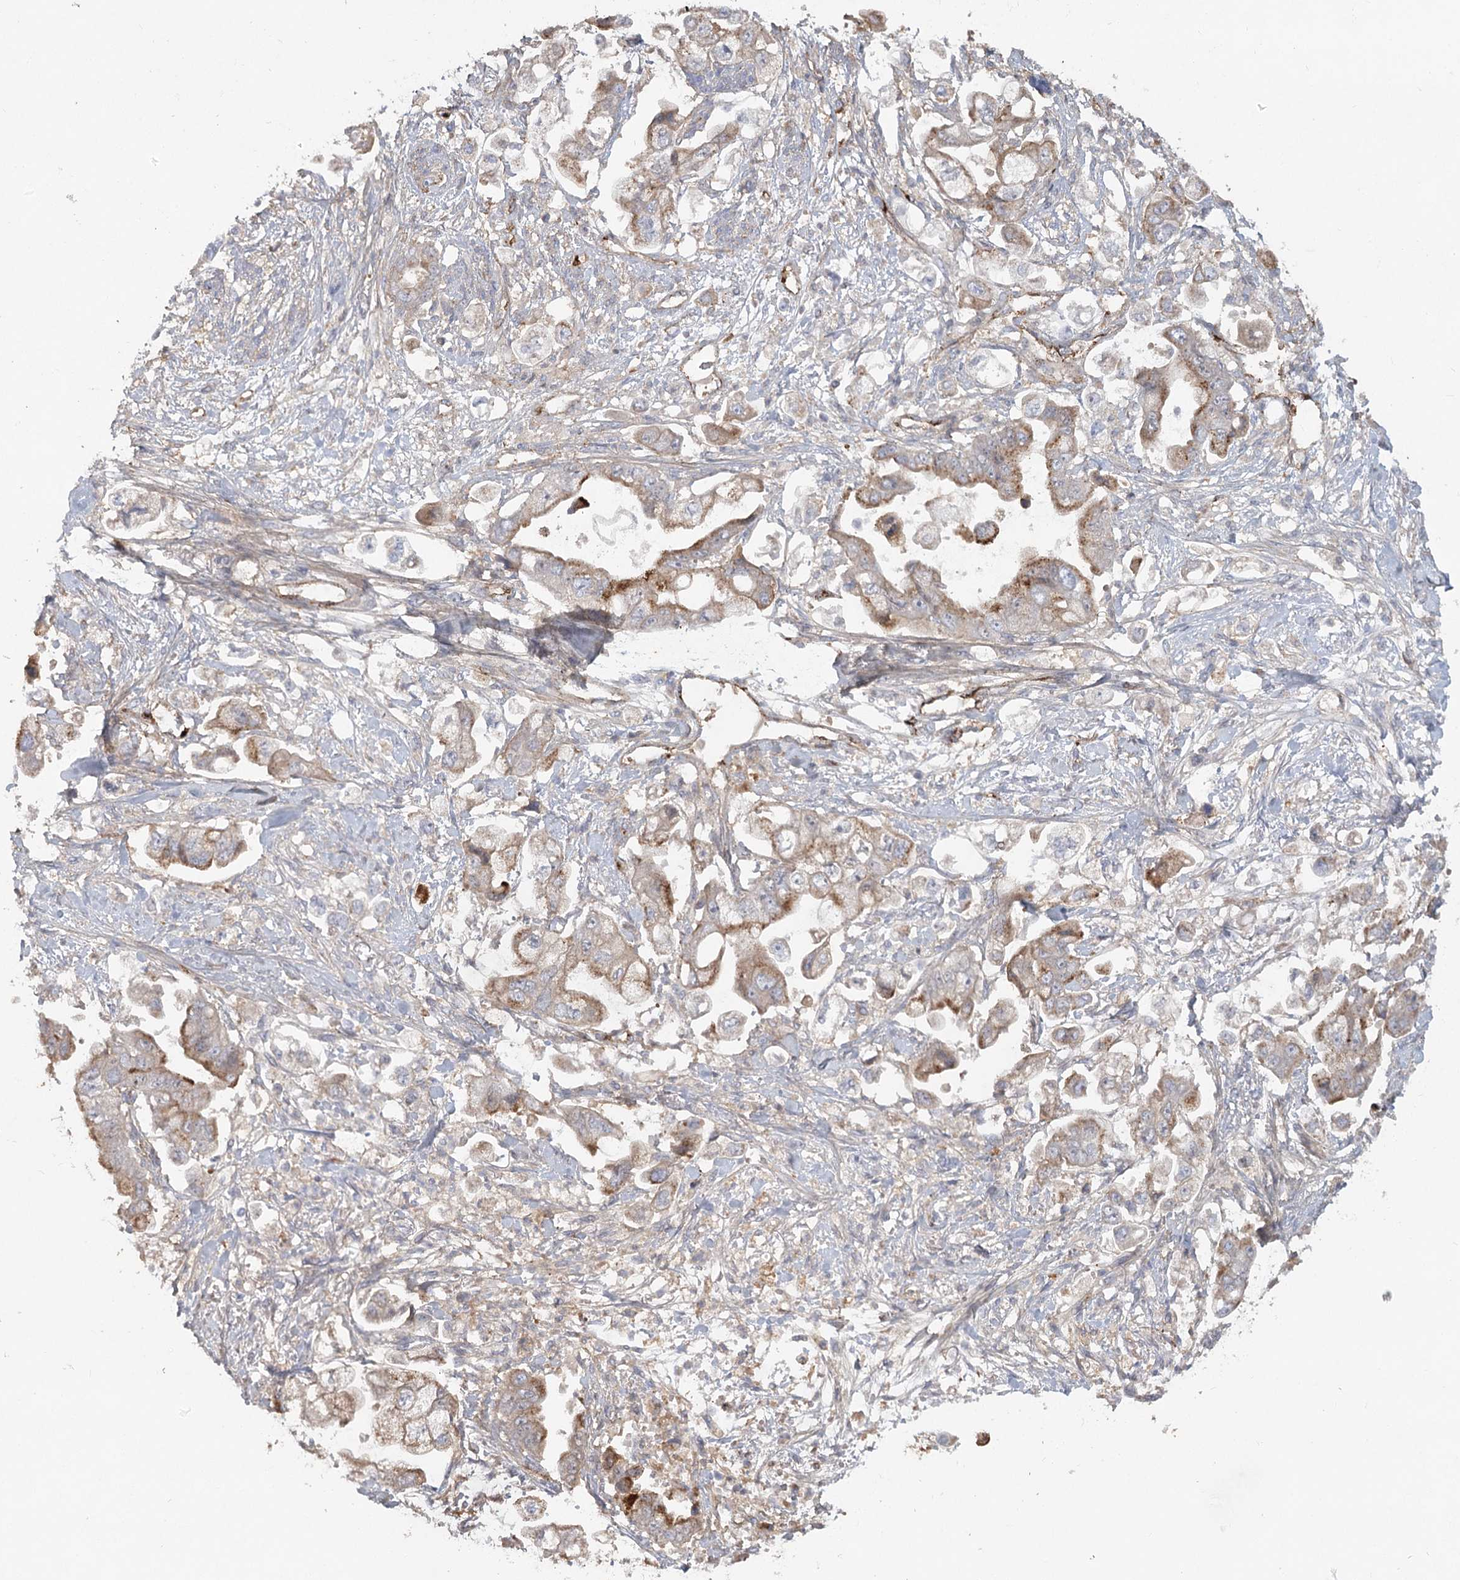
{"staining": {"intensity": "moderate", "quantity": "<25%", "location": "cytoplasmic/membranous"}, "tissue": "stomach cancer", "cell_type": "Tumor cells", "image_type": "cancer", "snomed": [{"axis": "morphology", "description": "Adenocarcinoma, NOS"}, {"axis": "topography", "description": "Stomach"}], "caption": "IHC image of human adenocarcinoma (stomach) stained for a protein (brown), which shows low levels of moderate cytoplasmic/membranous positivity in about <25% of tumor cells.", "gene": "KBTBD4", "patient": {"sex": "male", "age": 62}}